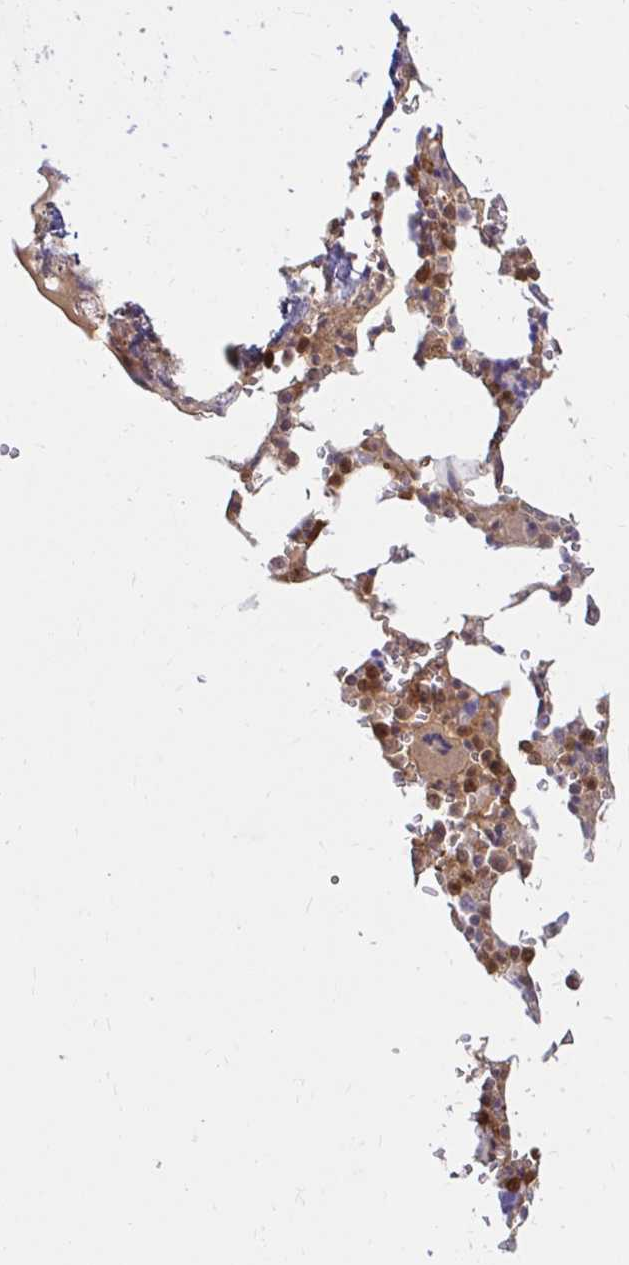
{"staining": {"intensity": "moderate", "quantity": "25%-75%", "location": "cytoplasmic/membranous,nuclear"}, "tissue": "bone marrow", "cell_type": "Hematopoietic cells", "image_type": "normal", "snomed": [{"axis": "morphology", "description": "Normal tissue, NOS"}, {"axis": "topography", "description": "Bone marrow"}], "caption": "A histopathology image of bone marrow stained for a protein displays moderate cytoplasmic/membranous,nuclear brown staining in hematopoietic cells. (DAB = brown stain, brightfield microscopy at high magnification).", "gene": "PYCARD", "patient": {"sex": "male", "age": 64}}